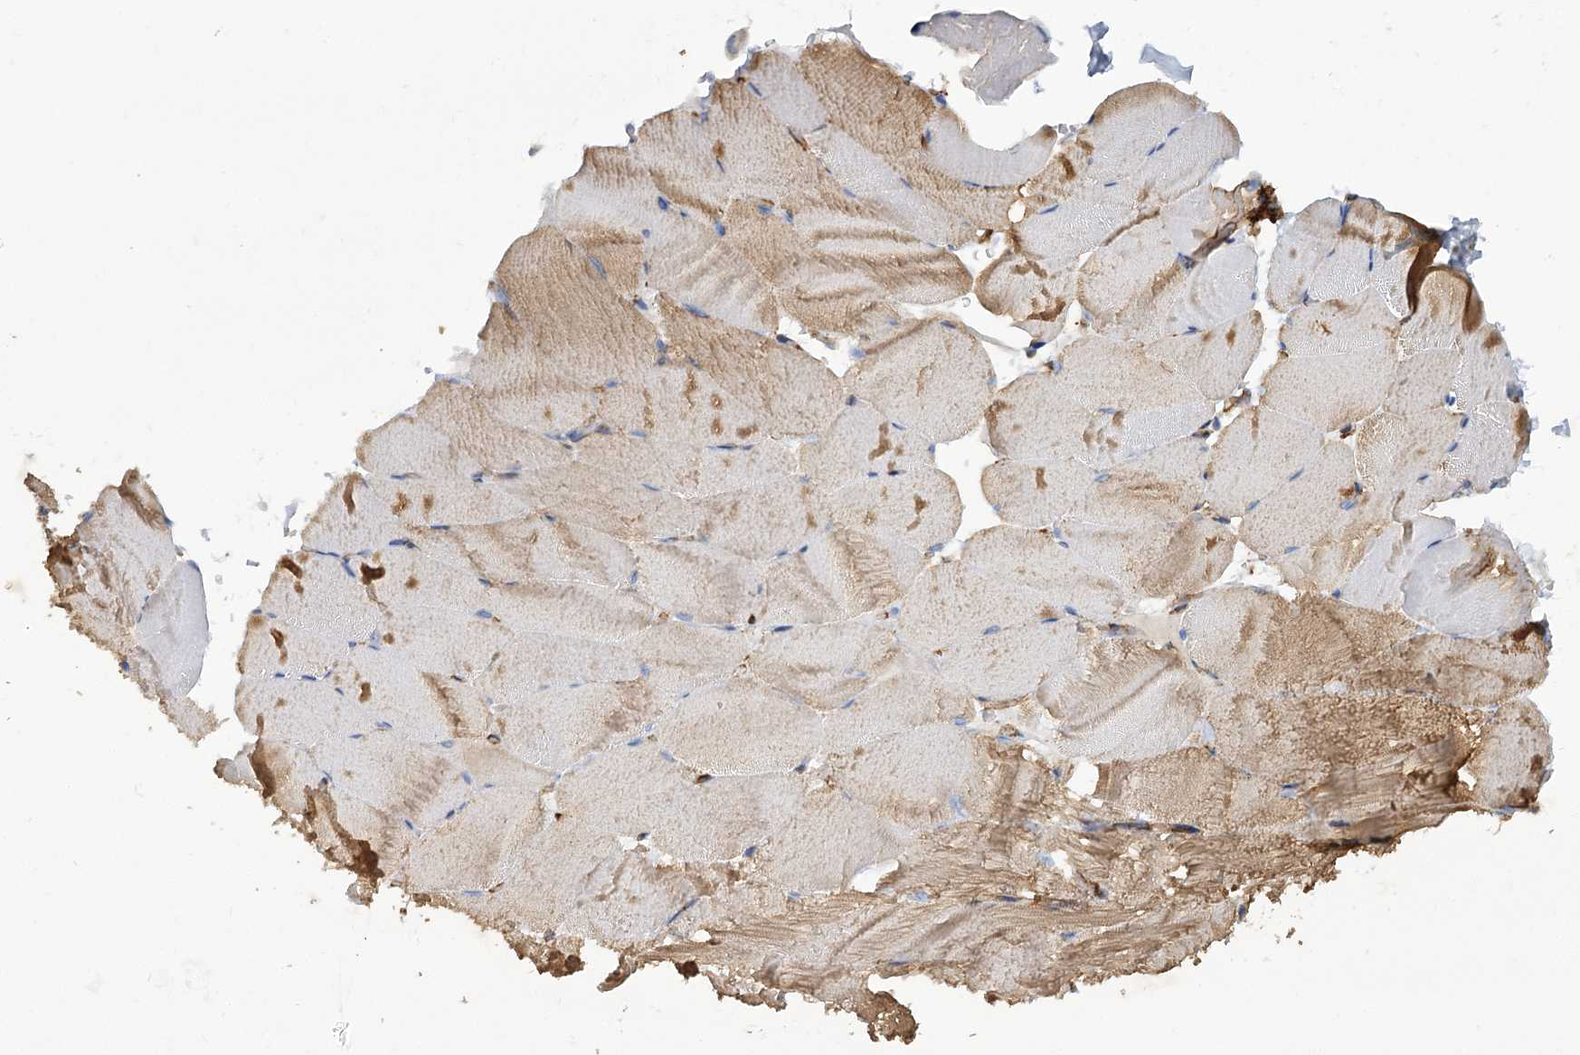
{"staining": {"intensity": "weak", "quantity": "<25%", "location": "cytoplasmic/membranous"}, "tissue": "skeletal muscle", "cell_type": "Myocytes", "image_type": "normal", "snomed": [{"axis": "morphology", "description": "Normal tissue, NOS"}, {"axis": "topography", "description": "Skeletal muscle"}, {"axis": "topography", "description": "Parathyroid gland"}], "caption": "This is a histopathology image of immunohistochemistry (IHC) staining of normal skeletal muscle, which shows no expression in myocytes.", "gene": "GUSB", "patient": {"sex": "female", "age": 37}}